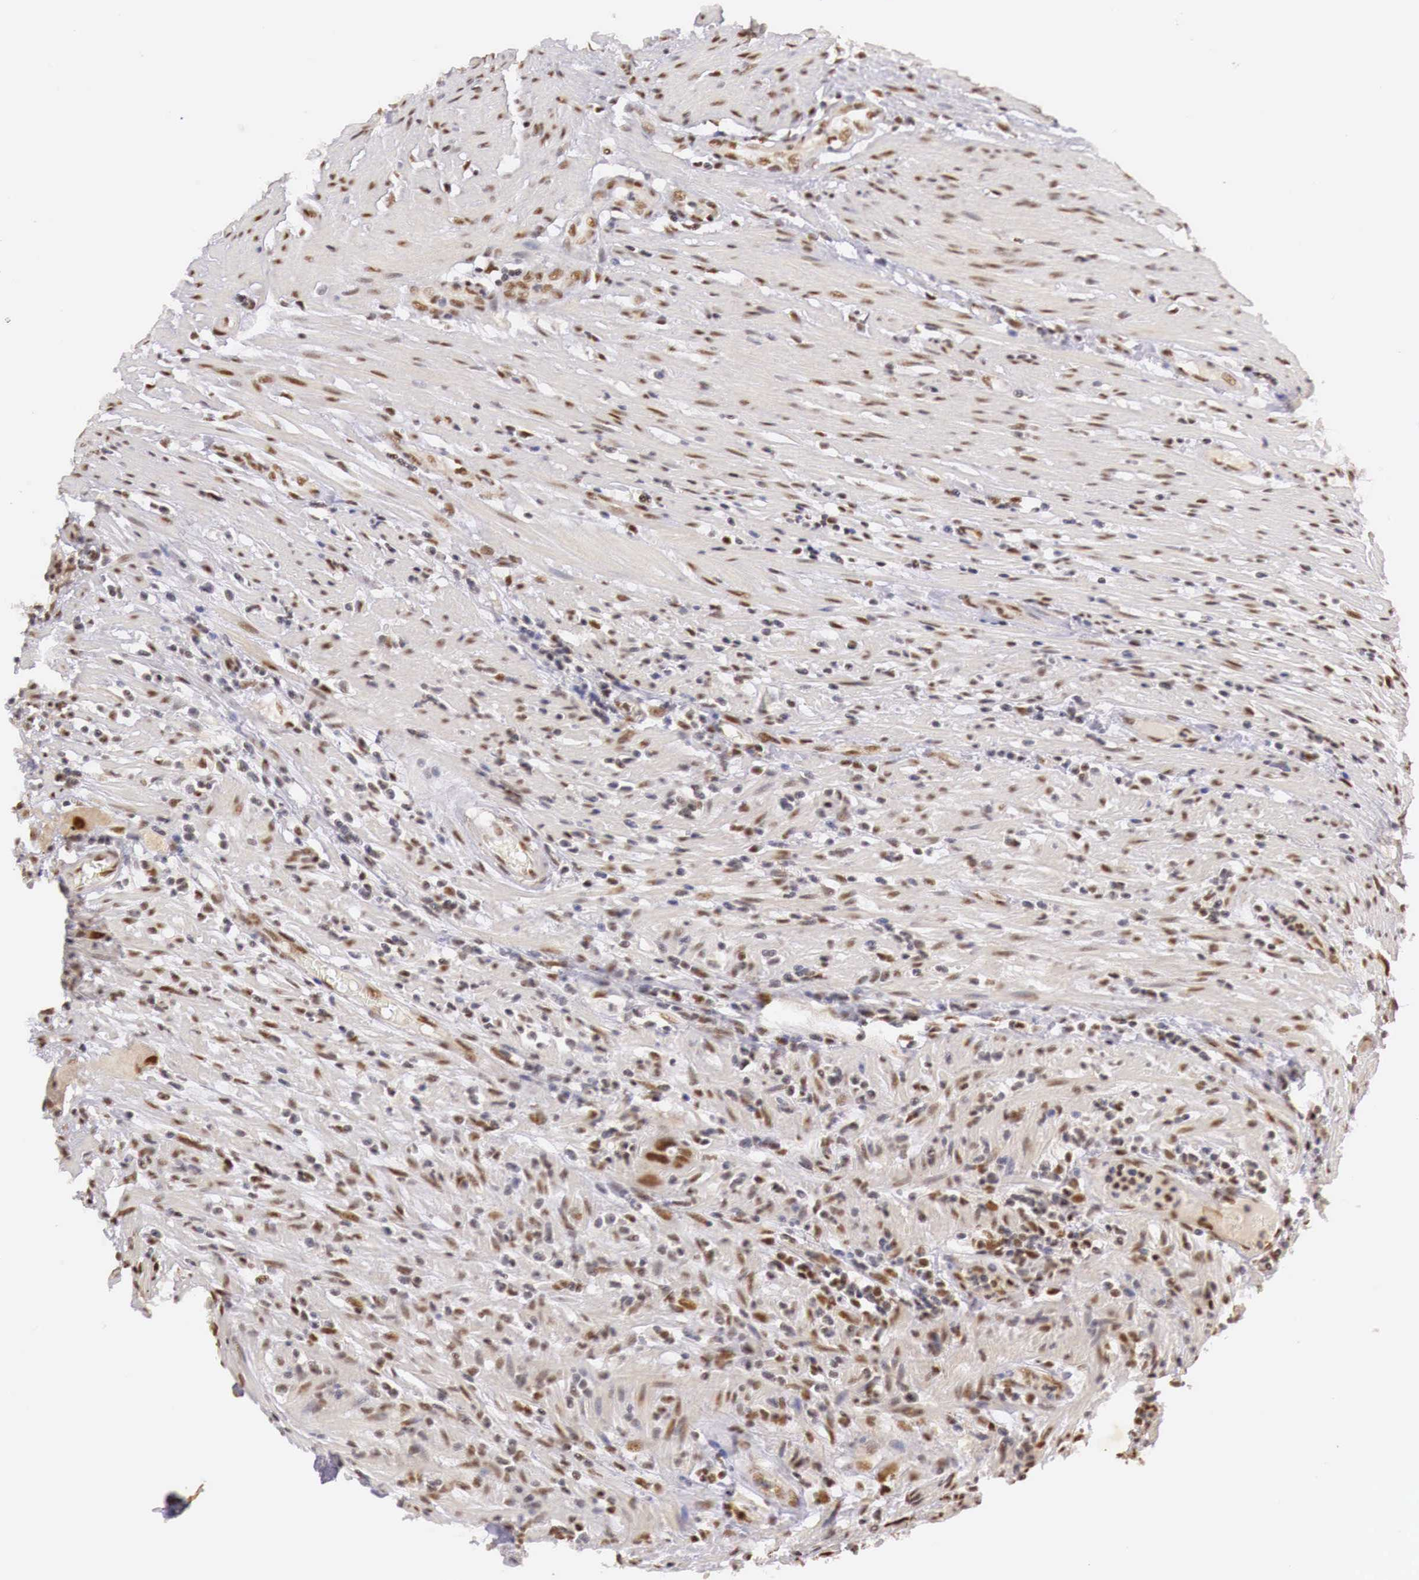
{"staining": {"intensity": "moderate", "quantity": ">75%", "location": "cytoplasmic/membranous,nuclear"}, "tissue": "colorectal cancer", "cell_type": "Tumor cells", "image_type": "cancer", "snomed": [{"axis": "morphology", "description": "Adenocarcinoma, NOS"}, {"axis": "topography", "description": "Colon"}], "caption": "The histopathology image displays staining of colorectal adenocarcinoma, revealing moderate cytoplasmic/membranous and nuclear protein positivity (brown color) within tumor cells.", "gene": "GPKOW", "patient": {"sex": "female", "age": 70}}